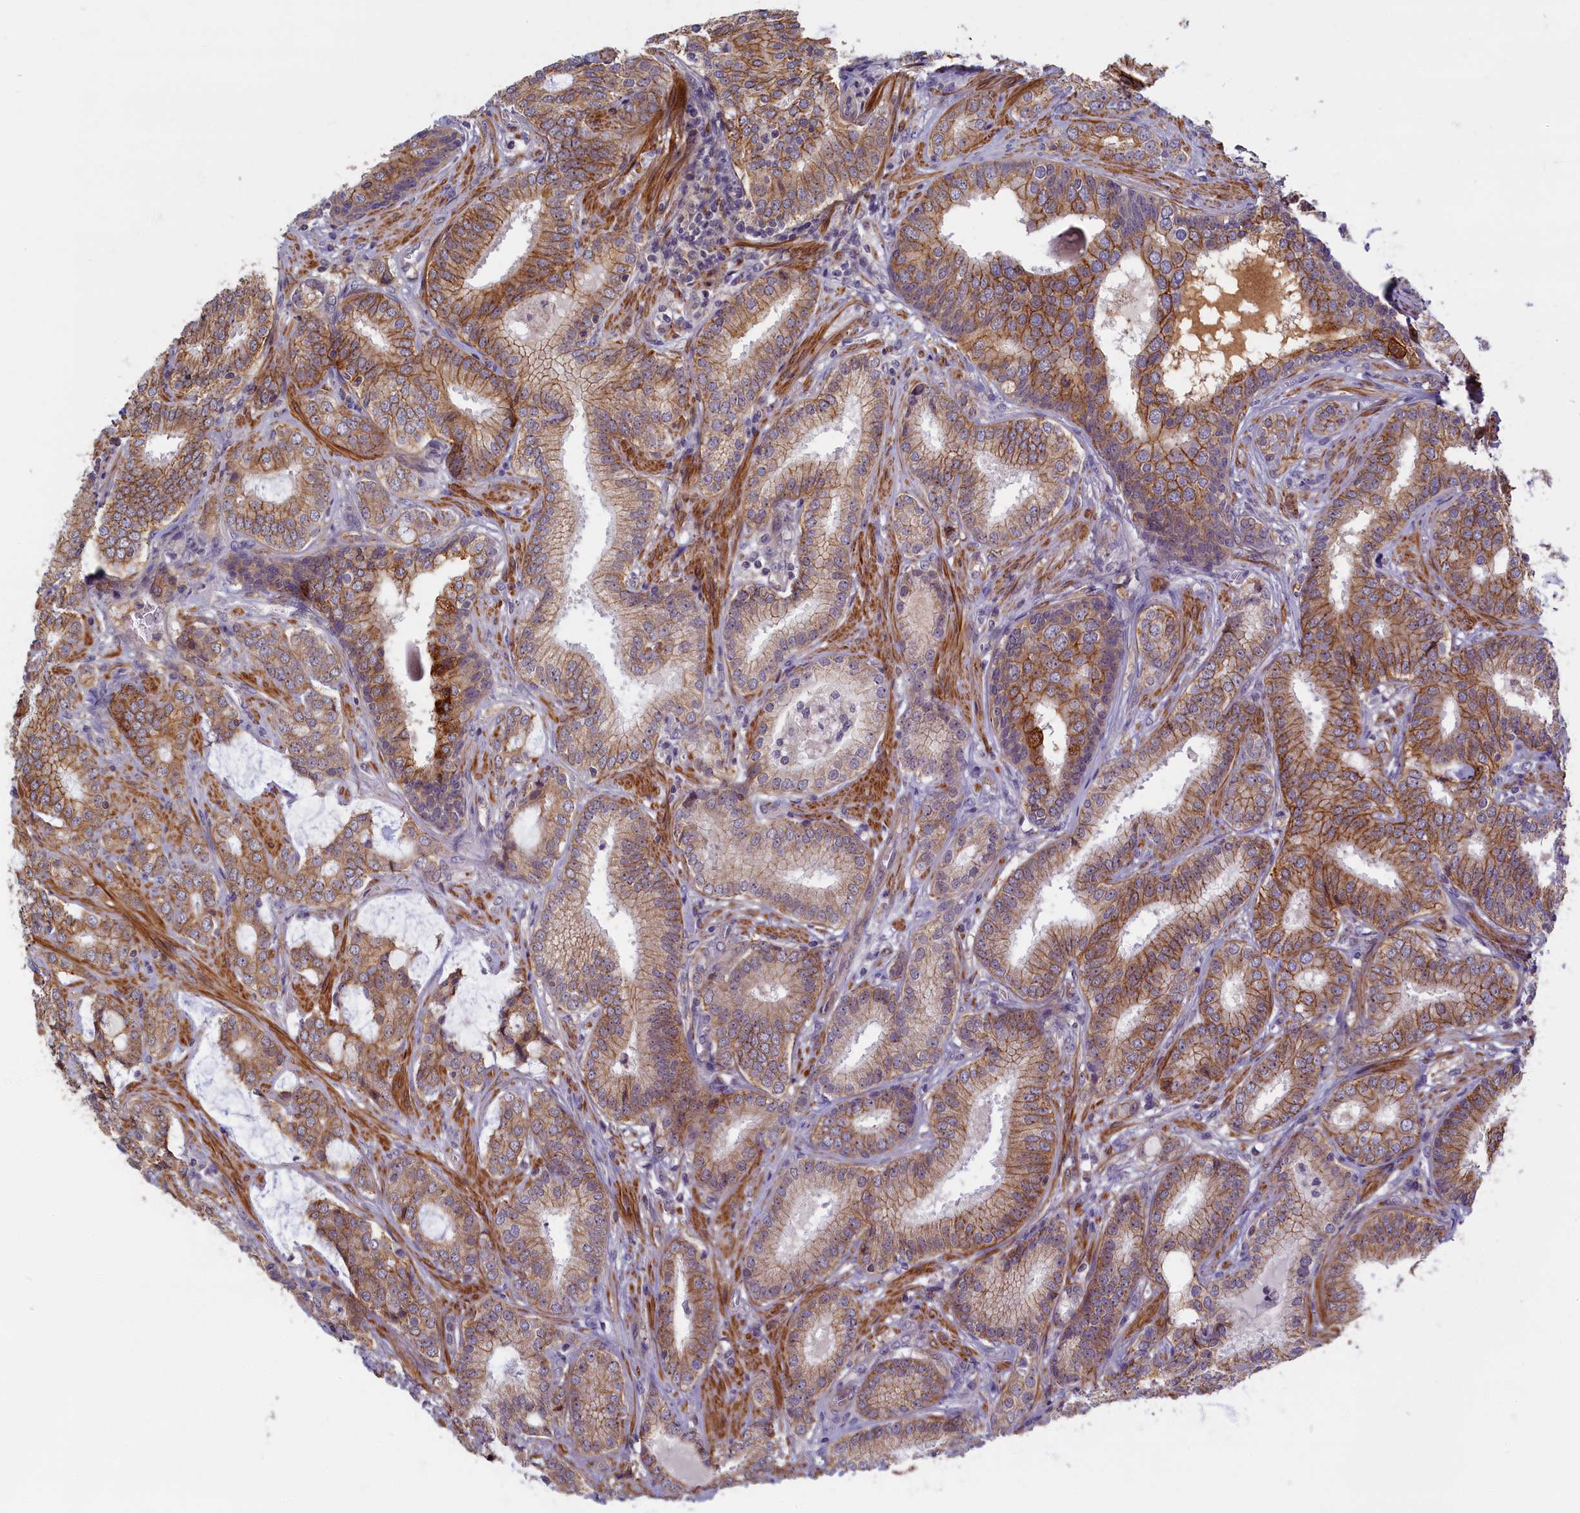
{"staining": {"intensity": "moderate", "quantity": ">75%", "location": "cytoplasmic/membranous"}, "tissue": "prostate cancer", "cell_type": "Tumor cells", "image_type": "cancer", "snomed": [{"axis": "morphology", "description": "Adenocarcinoma, High grade"}, {"axis": "topography", "description": "Prostate"}], "caption": "IHC staining of prostate cancer (high-grade adenocarcinoma), which displays medium levels of moderate cytoplasmic/membranous positivity in approximately >75% of tumor cells indicating moderate cytoplasmic/membranous protein positivity. The staining was performed using DAB (brown) for protein detection and nuclei were counterstained in hematoxylin (blue).", "gene": "TRPM4", "patient": {"sex": "male", "age": 63}}